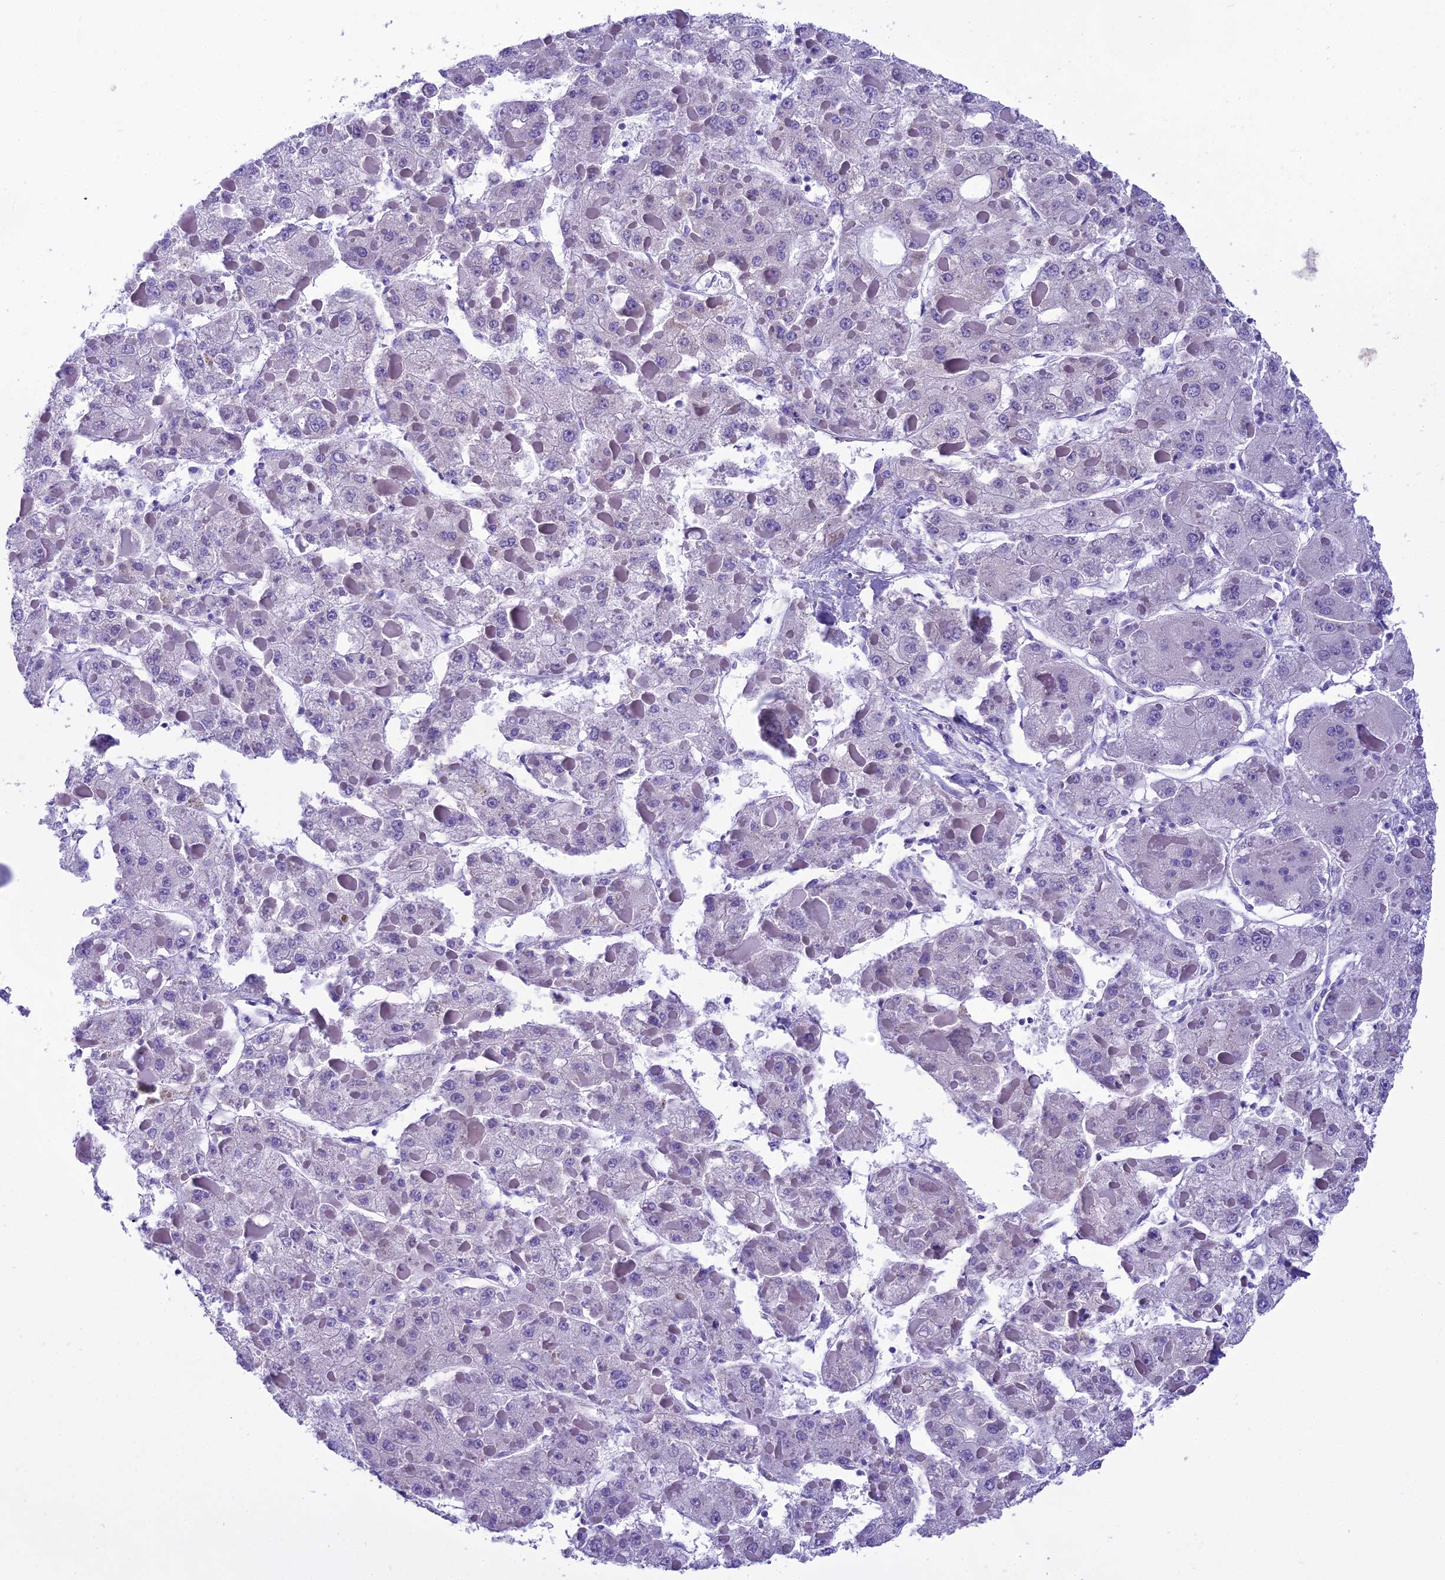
{"staining": {"intensity": "negative", "quantity": "none", "location": "none"}, "tissue": "liver cancer", "cell_type": "Tumor cells", "image_type": "cancer", "snomed": [{"axis": "morphology", "description": "Carcinoma, Hepatocellular, NOS"}, {"axis": "topography", "description": "Liver"}], "caption": "DAB (3,3'-diaminobenzidine) immunohistochemical staining of human liver cancer exhibits no significant positivity in tumor cells.", "gene": "KCTD14", "patient": {"sex": "female", "age": 73}}